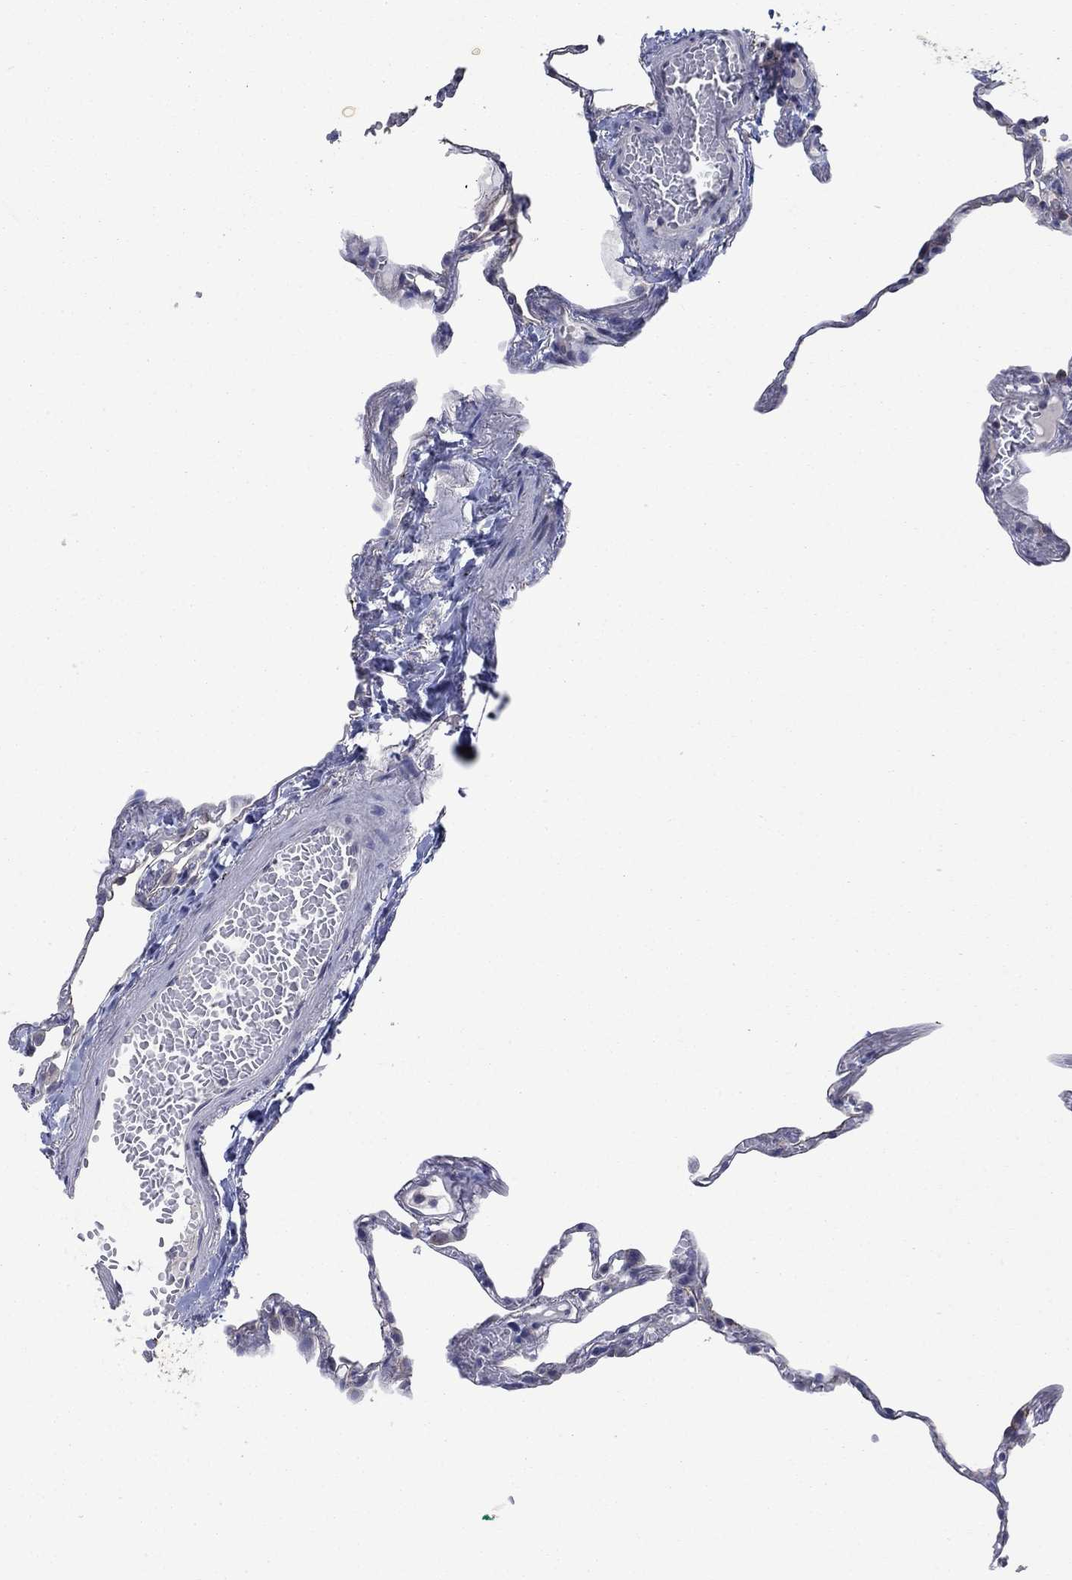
{"staining": {"intensity": "negative", "quantity": "none", "location": "none"}, "tissue": "lung", "cell_type": "Alveolar cells", "image_type": "normal", "snomed": [{"axis": "morphology", "description": "Normal tissue, NOS"}, {"axis": "topography", "description": "Lung"}], "caption": "Immunohistochemistry micrograph of benign lung stained for a protein (brown), which demonstrates no staining in alveolar cells. Brightfield microscopy of IHC stained with DAB (3,3'-diaminobenzidine) (brown) and hematoxylin (blue), captured at high magnification.", "gene": "SDC1", "patient": {"sex": "male", "age": 78}}